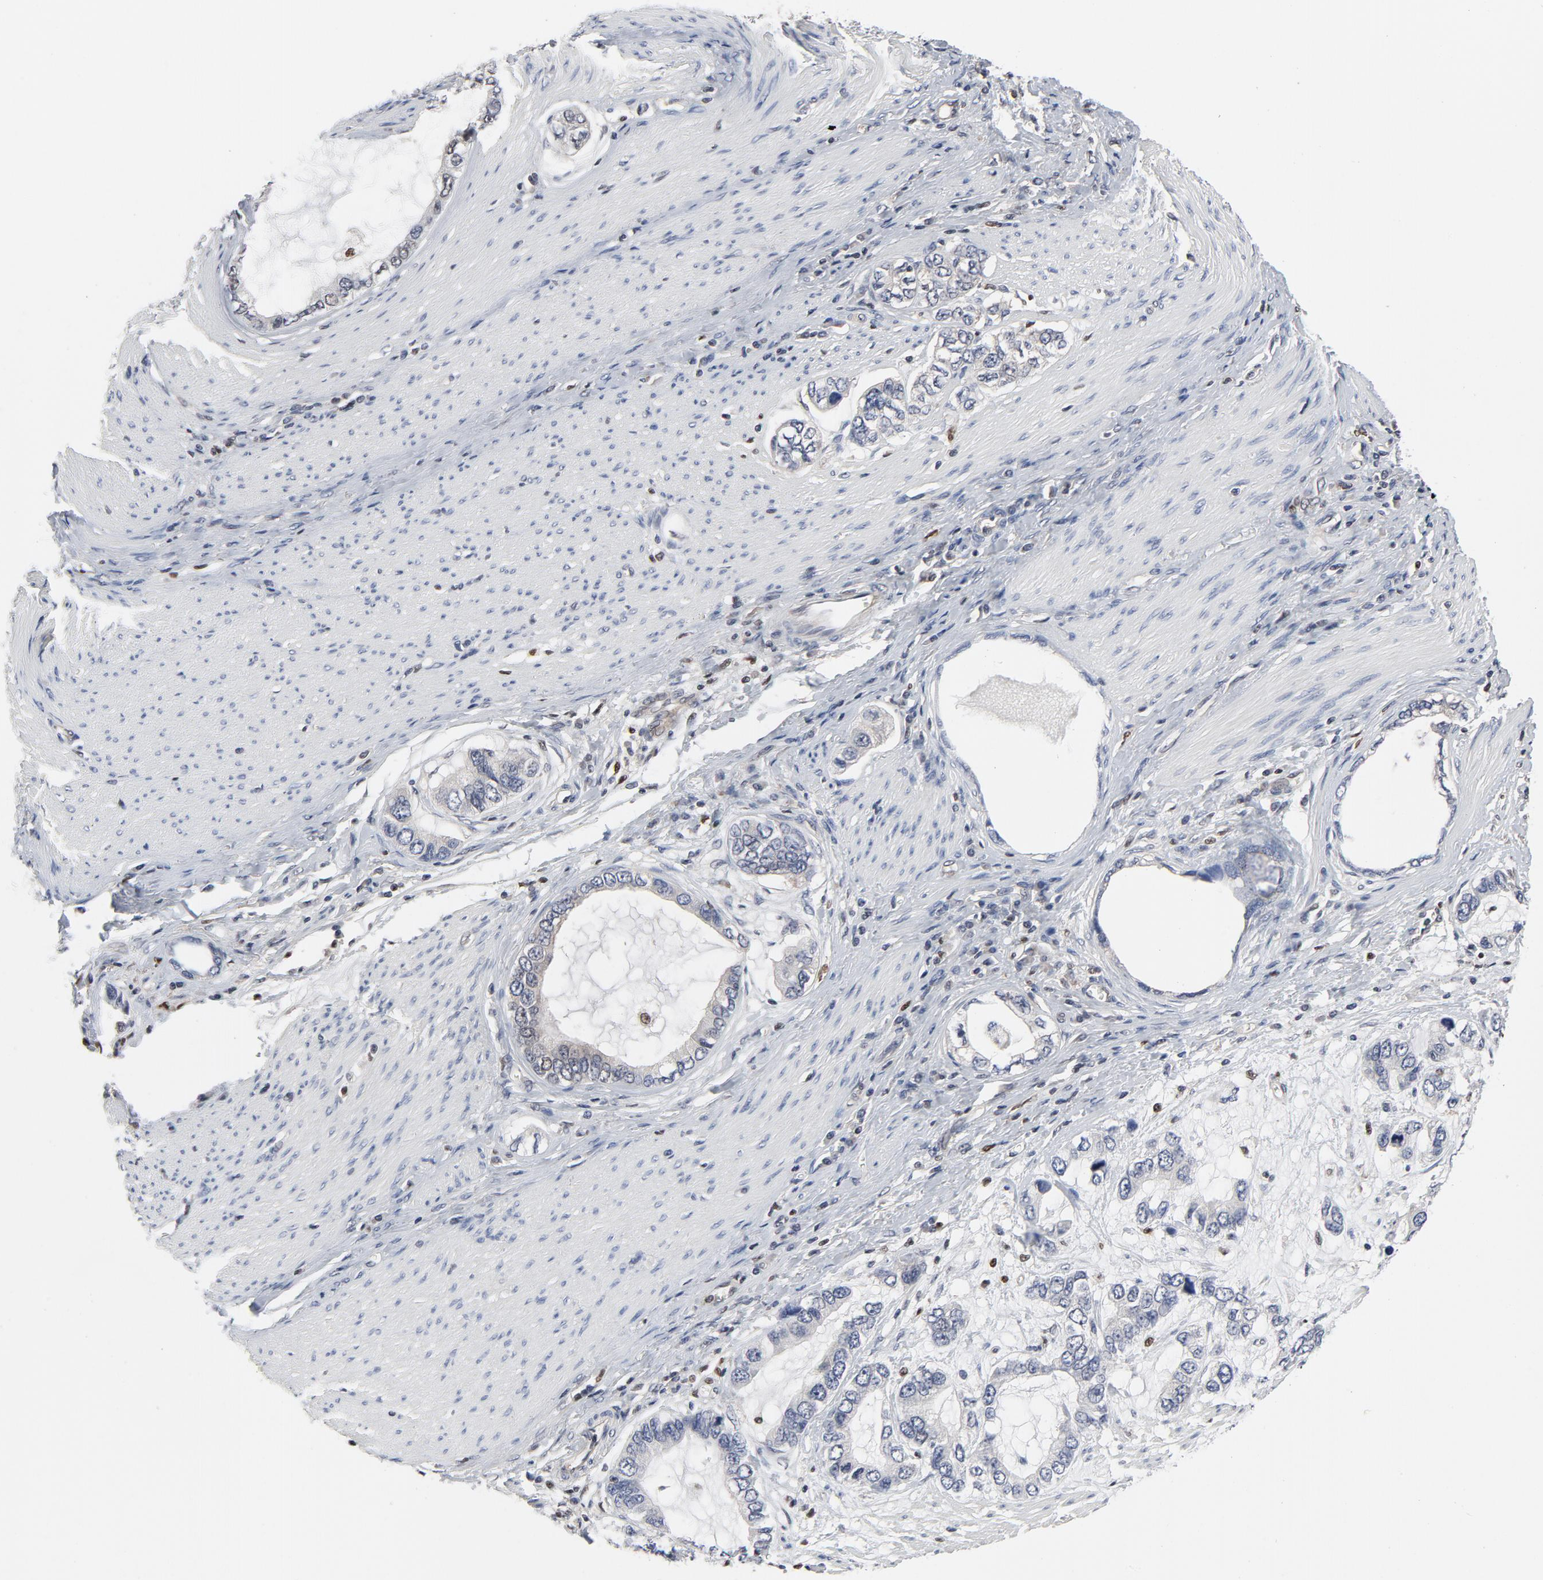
{"staining": {"intensity": "negative", "quantity": "none", "location": "none"}, "tissue": "stomach cancer", "cell_type": "Tumor cells", "image_type": "cancer", "snomed": [{"axis": "morphology", "description": "Adenocarcinoma, NOS"}, {"axis": "topography", "description": "Stomach, lower"}], "caption": "Tumor cells show no significant expression in stomach cancer. (DAB IHC with hematoxylin counter stain).", "gene": "NFKB1", "patient": {"sex": "female", "age": 93}}